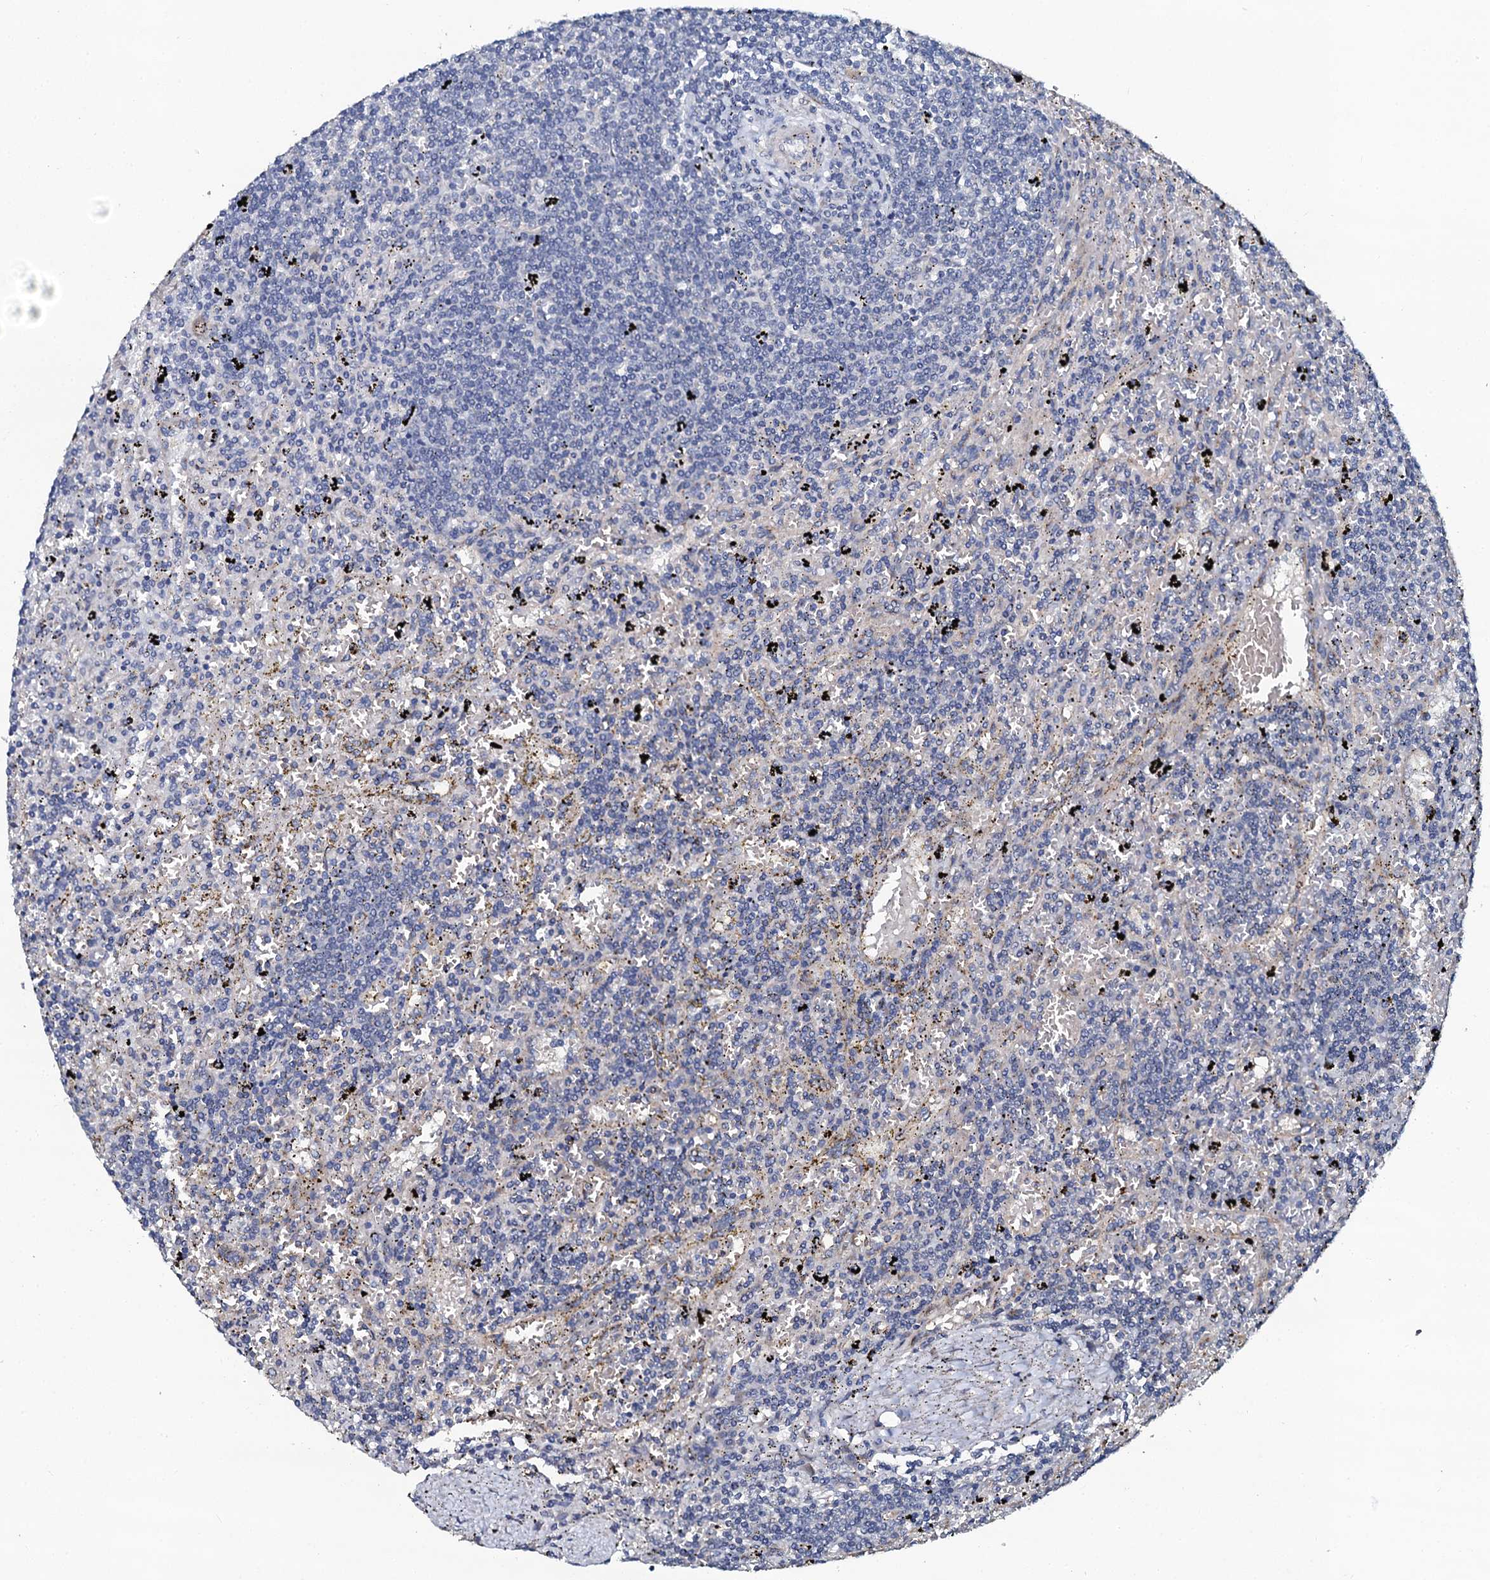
{"staining": {"intensity": "negative", "quantity": "none", "location": "none"}, "tissue": "lymphoma", "cell_type": "Tumor cells", "image_type": "cancer", "snomed": [{"axis": "morphology", "description": "Malignant lymphoma, non-Hodgkin's type, Low grade"}, {"axis": "topography", "description": "Spleen"}], "caption": "The photomicrograph demonstrates no staining of tumor cells in lymphoma.", "gene": "GLCE", "patient": {"sex": "male", "age": 76}}